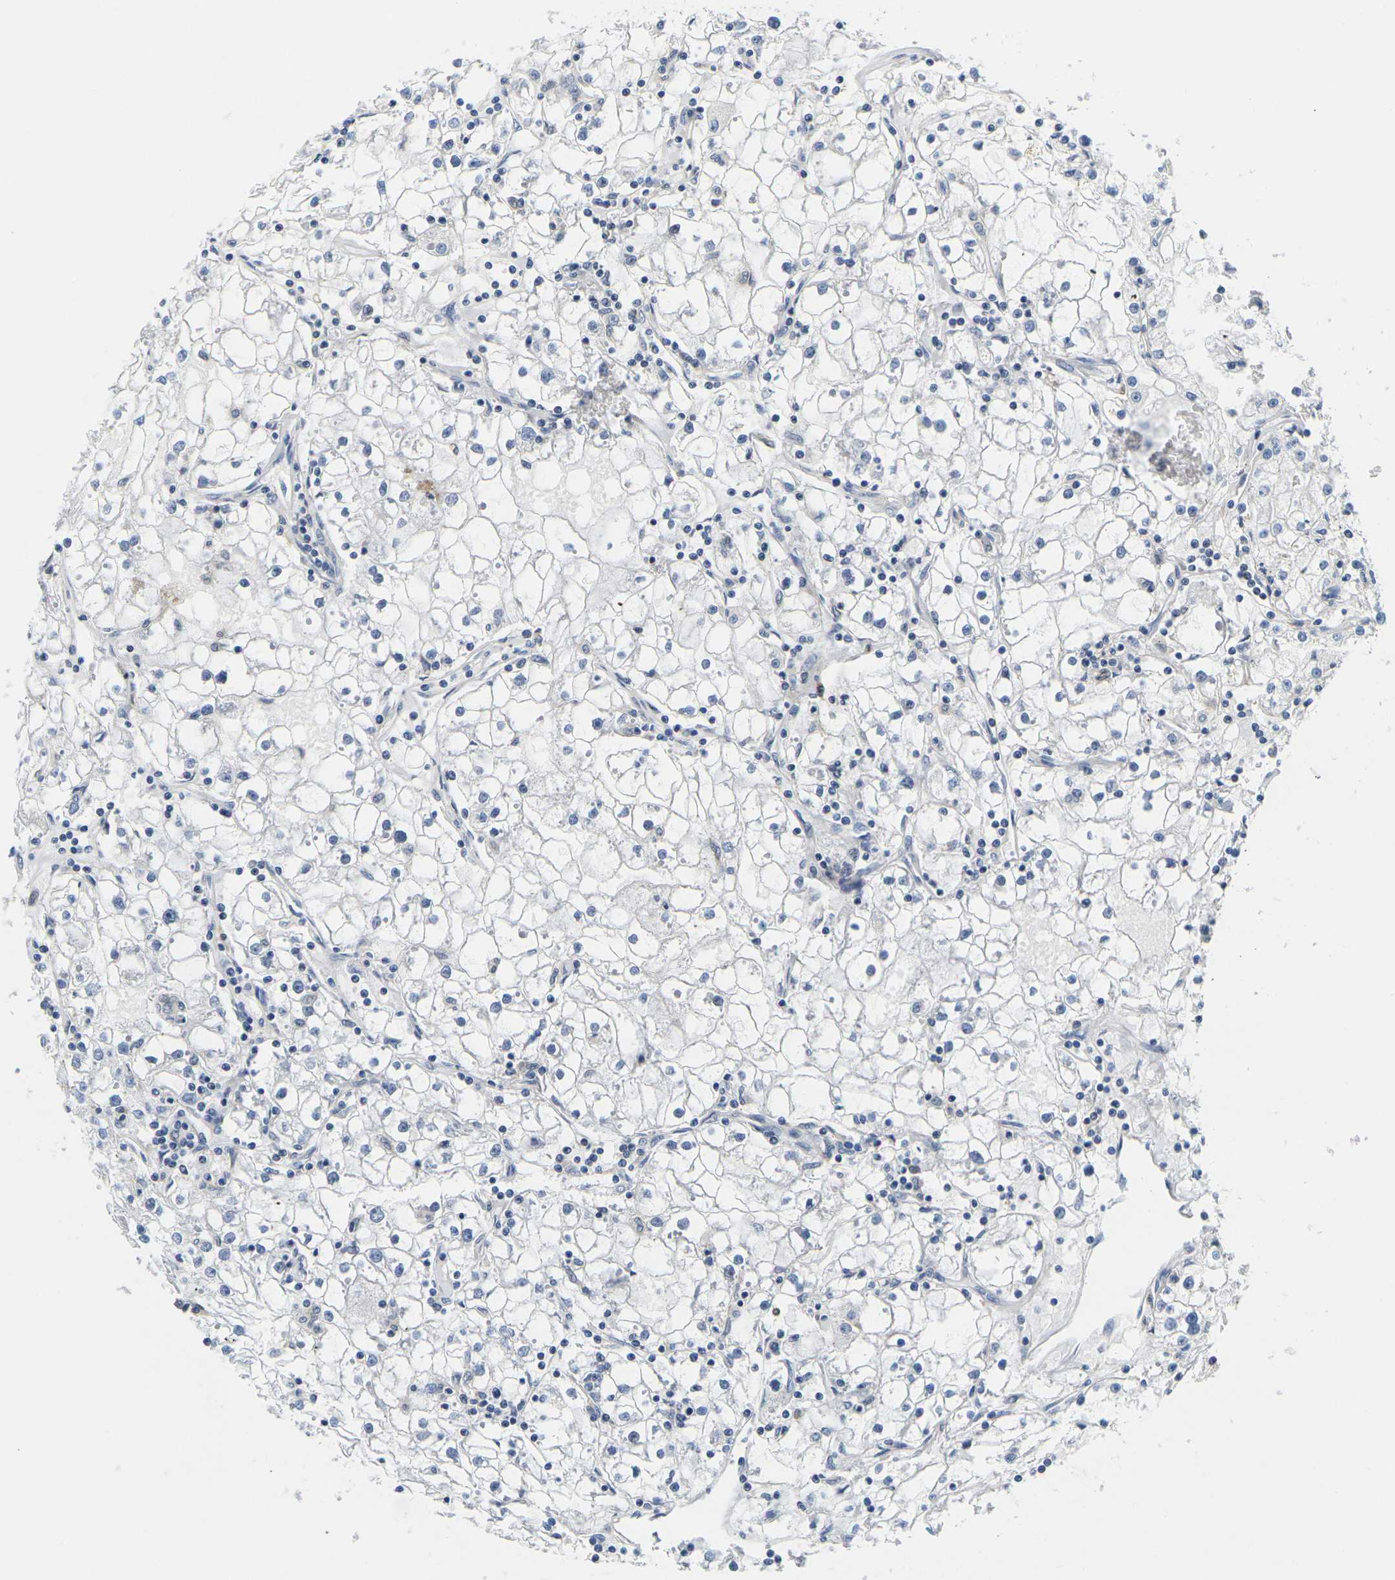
{"staining": {"intensity": "negative", "quantity": "none", "location": "none"}, "tissue": "renal cancer", "cell_type": "Tumor cells", "image_type": "cancer", "snomed": [{"axis": "morphology", "description": "Adenocarcinoma, NOS"}, {"axis": "topography", "description": "Kidney"}], "caption": "Immunohistochemistry micrograph of neoplastic tissue: renal adenocarcinoma stained with DAB (3,3'-diaminobenzidine) reveals no significant protein positivity in tumor cells.", "gene": "OTOF", "patient": {"sex": "male", "age": 56}}